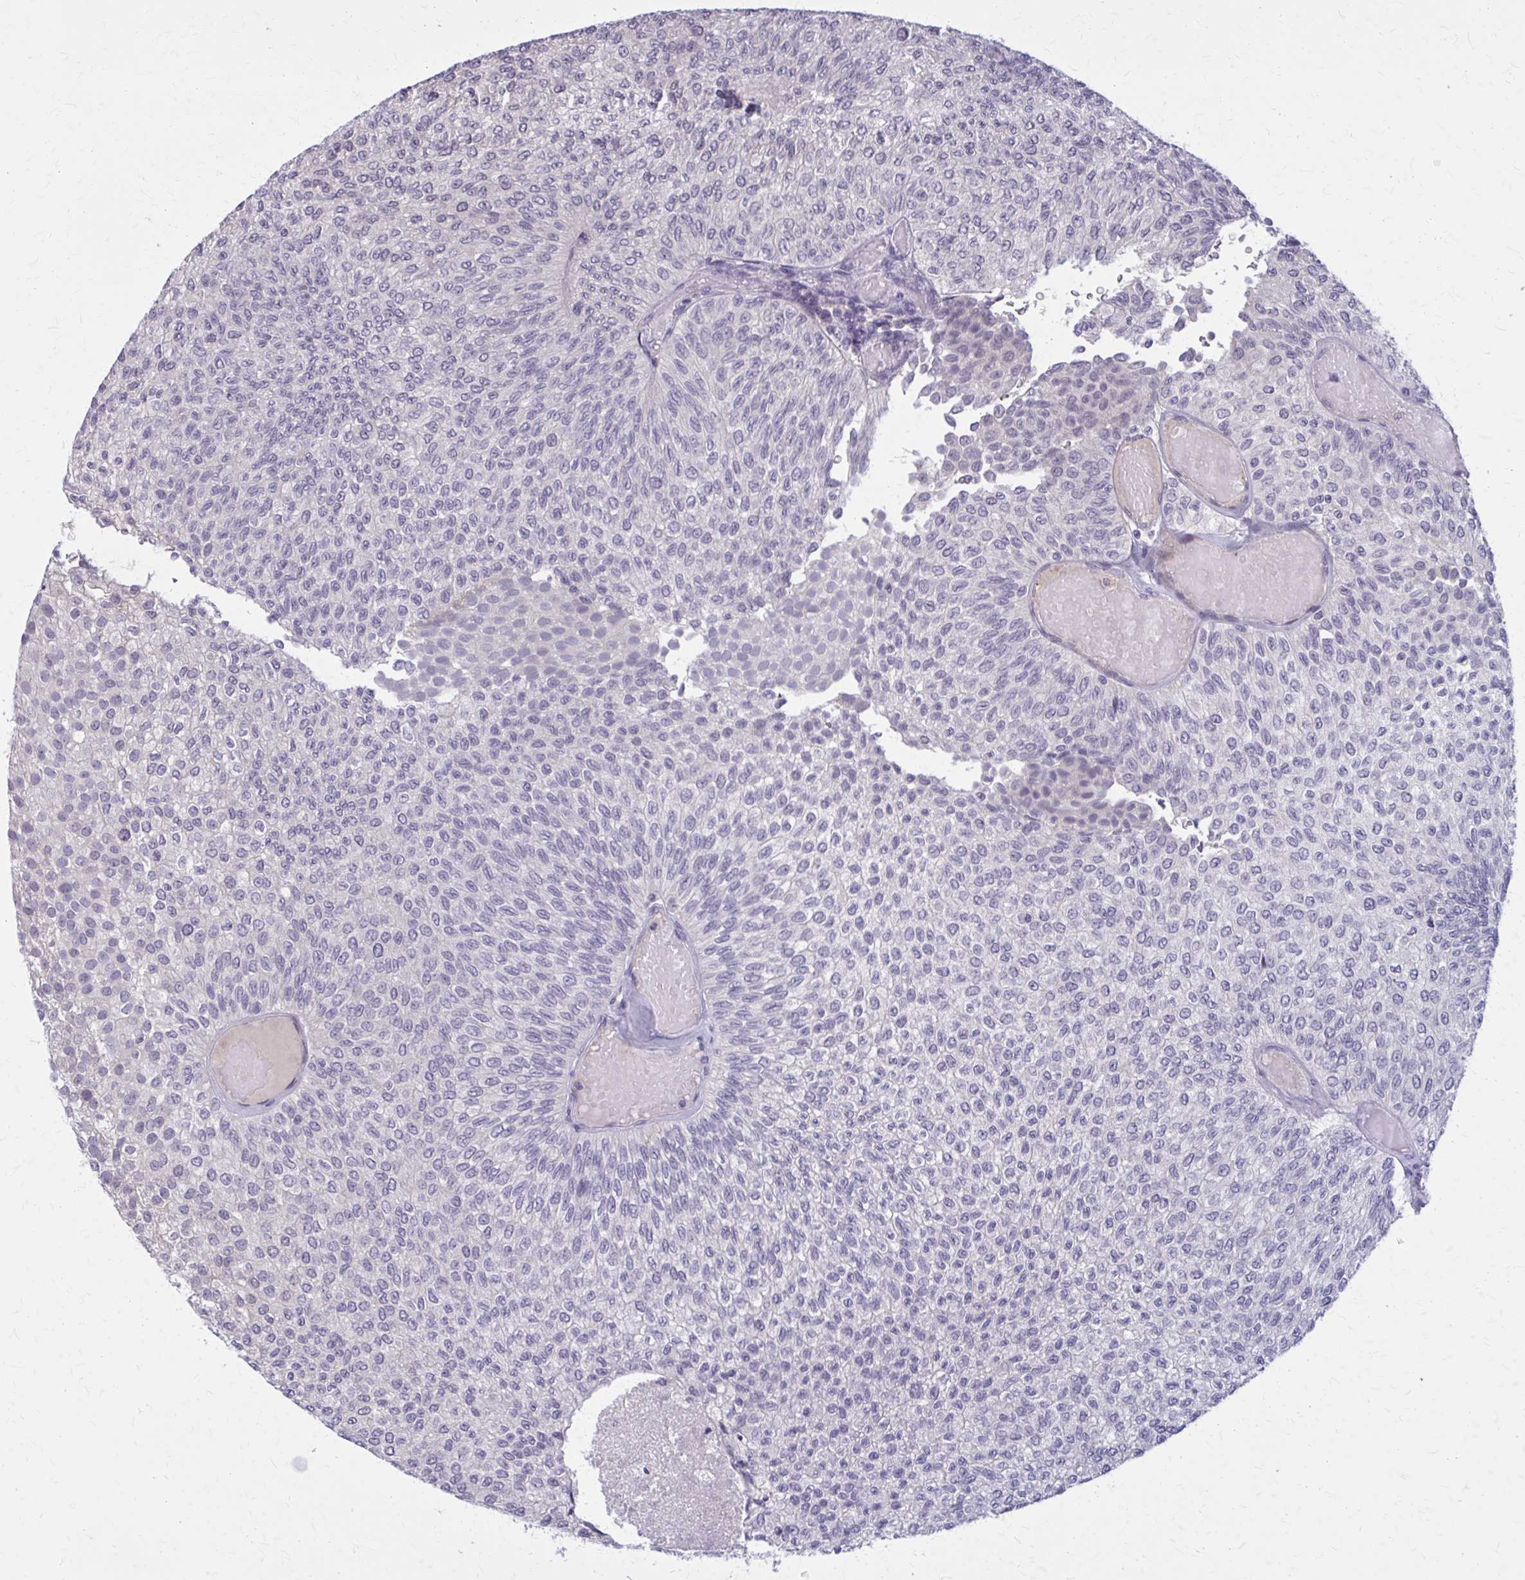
{"staining": {"intensity": "negative", "quantity": "none", "location": "none"}, "tissue": "urothelial cancer", "cell_type": "Tumor cells", "image_type": "cancer", "snomed": [{"axis": "morphology", "description": "Urothelial carcinoma, Low grade"}, {"axis": "topography", "description": "Urinary bladder"}], "caption": "A micrograph of urothelial carcinoma (low-grade) stained for a protein displays no brown staining in tumor cells.", "gene": "OR4A47", "patient": {"sex": "male", "age": 78}}